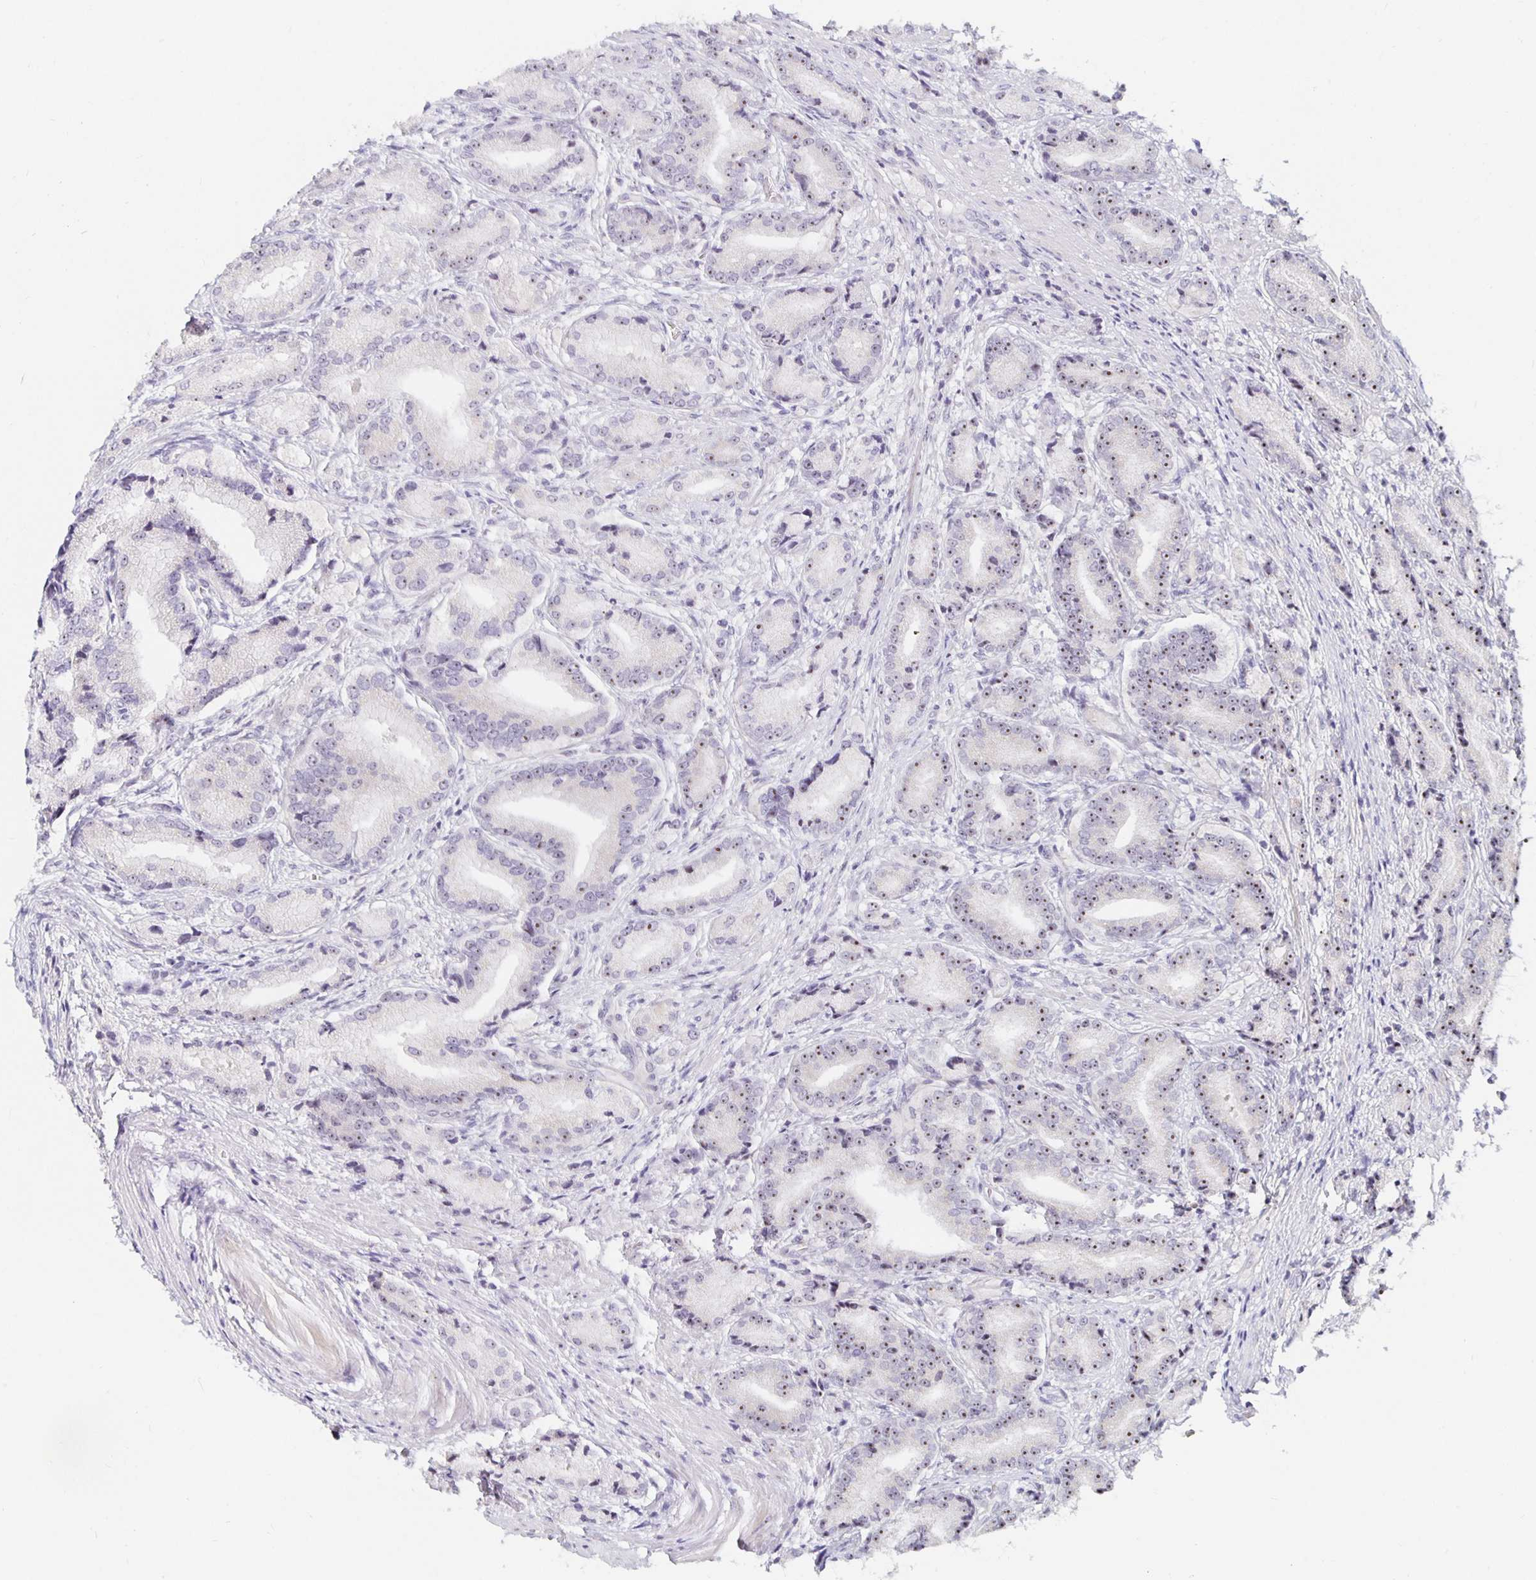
{"staining": {"intensity": "moderate", "quantity": "25%-75%", "location": "nuclear"}, "tissue": "prostate cancer", "cell_type": "Tumor cells", "image_type": "cancer", "snomed": [{"axis": "morphology", "description": "Adenocarcinoma, High grade"}, {"axis": "topography", "description": "Prostate and seminal vesicle, NOS"}], "caption": "A photomicrograph showing moderate nuclear staining in about 25%-75% of tumor cells in prostate cancer, as visualized by brown immunohistochemical staining.", "gene": "NUP85", "patient": {"sex": "male", "age": 61}}